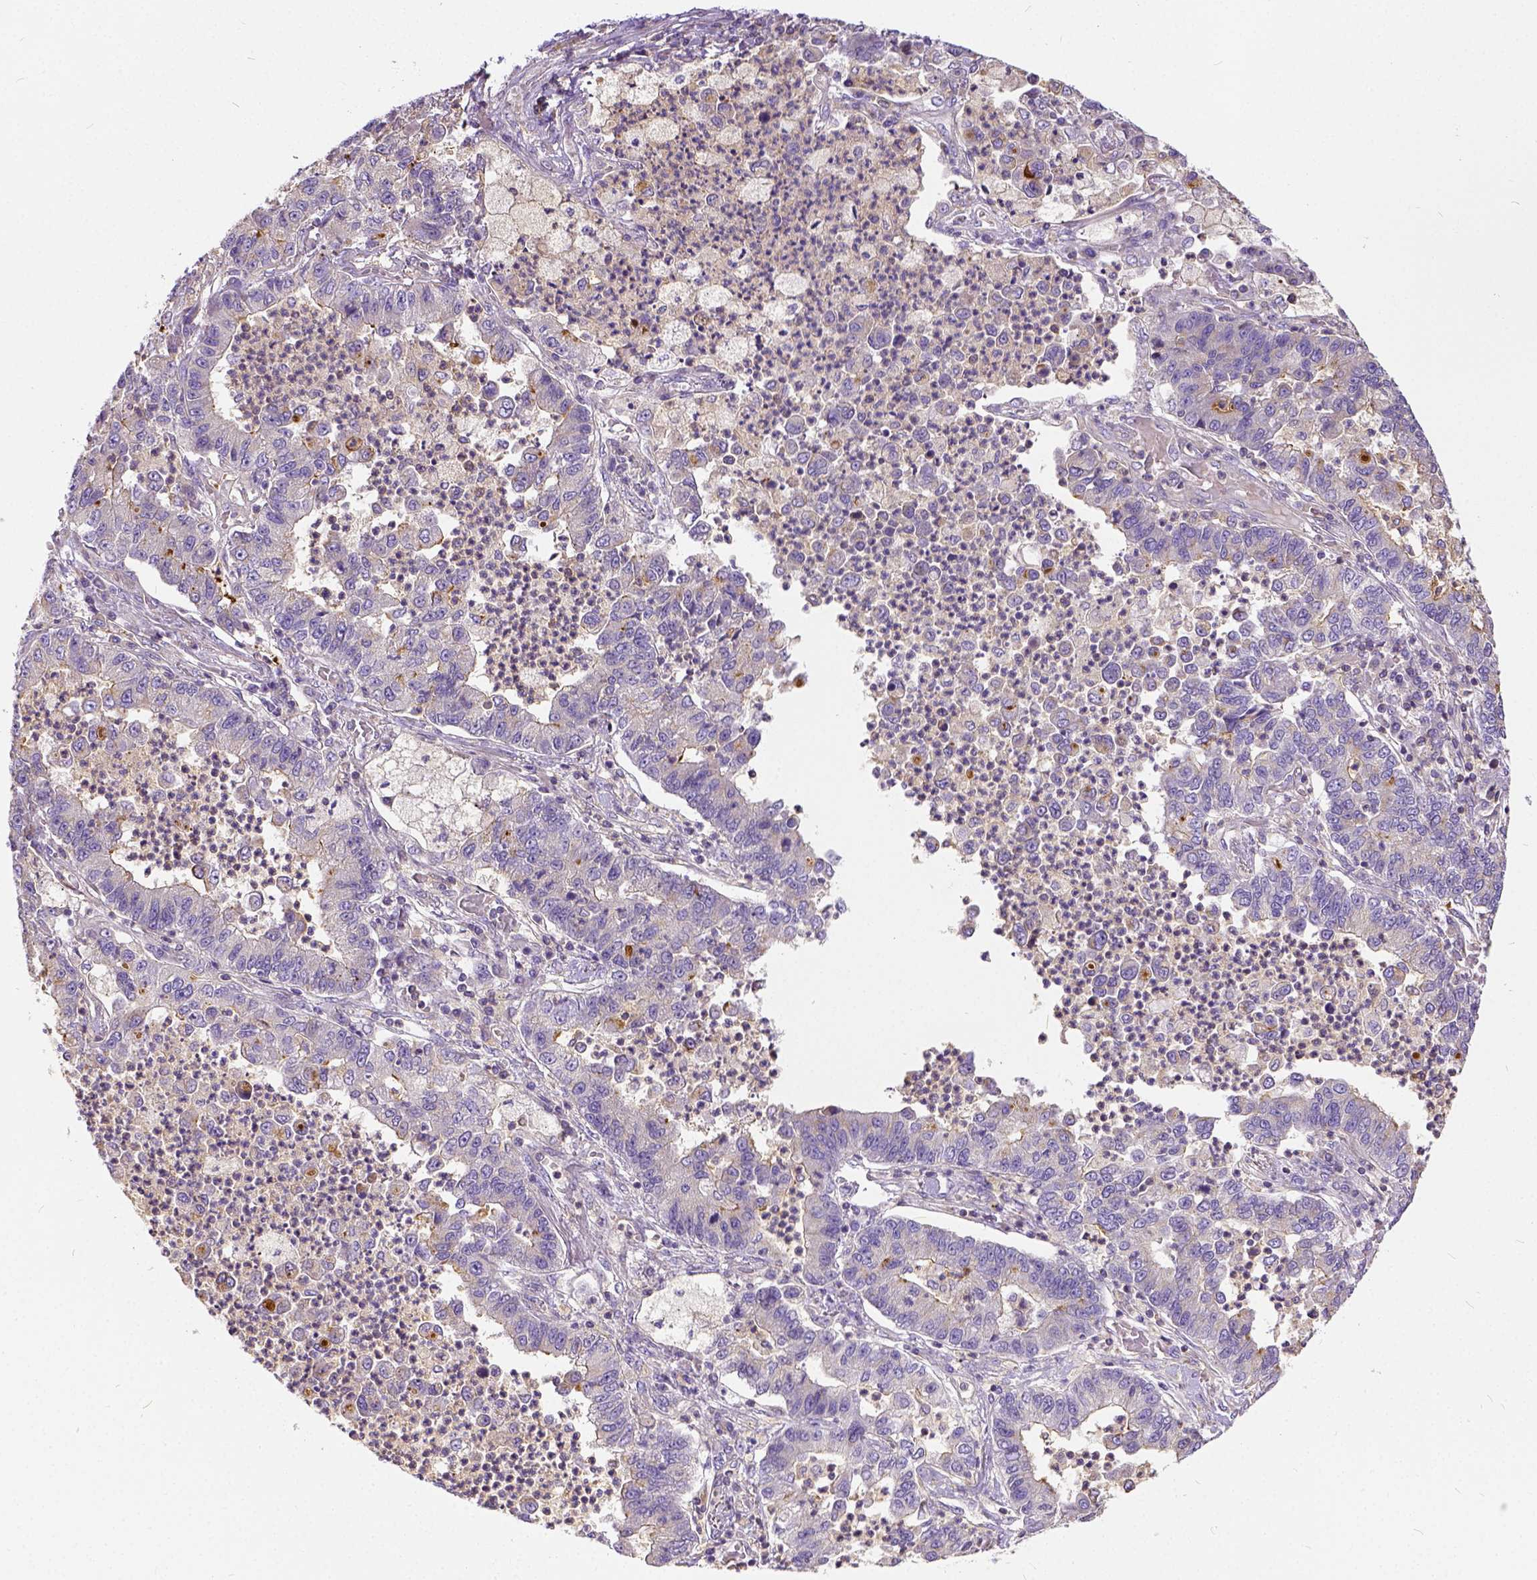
{"staining": {"intensity": "negative", "quantity": "none", "location": "none"}, "tissue": "lung cancer", "cell_type": "Tumor cells", "image_type": "cancer", "snomed": [{"axis": "morphology", "description": "Adenocarcinoma, NOS"}, {"axis": "topography", "description": "Lung"}], "caption": "A photomicrograph of lung cancer stained for a protein reveals no brown staining in tumor cells. (DAB (3,3'-diaminobenzidine) IHC visualized using brightfield microscopy, high magnification).", "gene": "CADM4", "patient": {"sex": "female", "age": 57}}